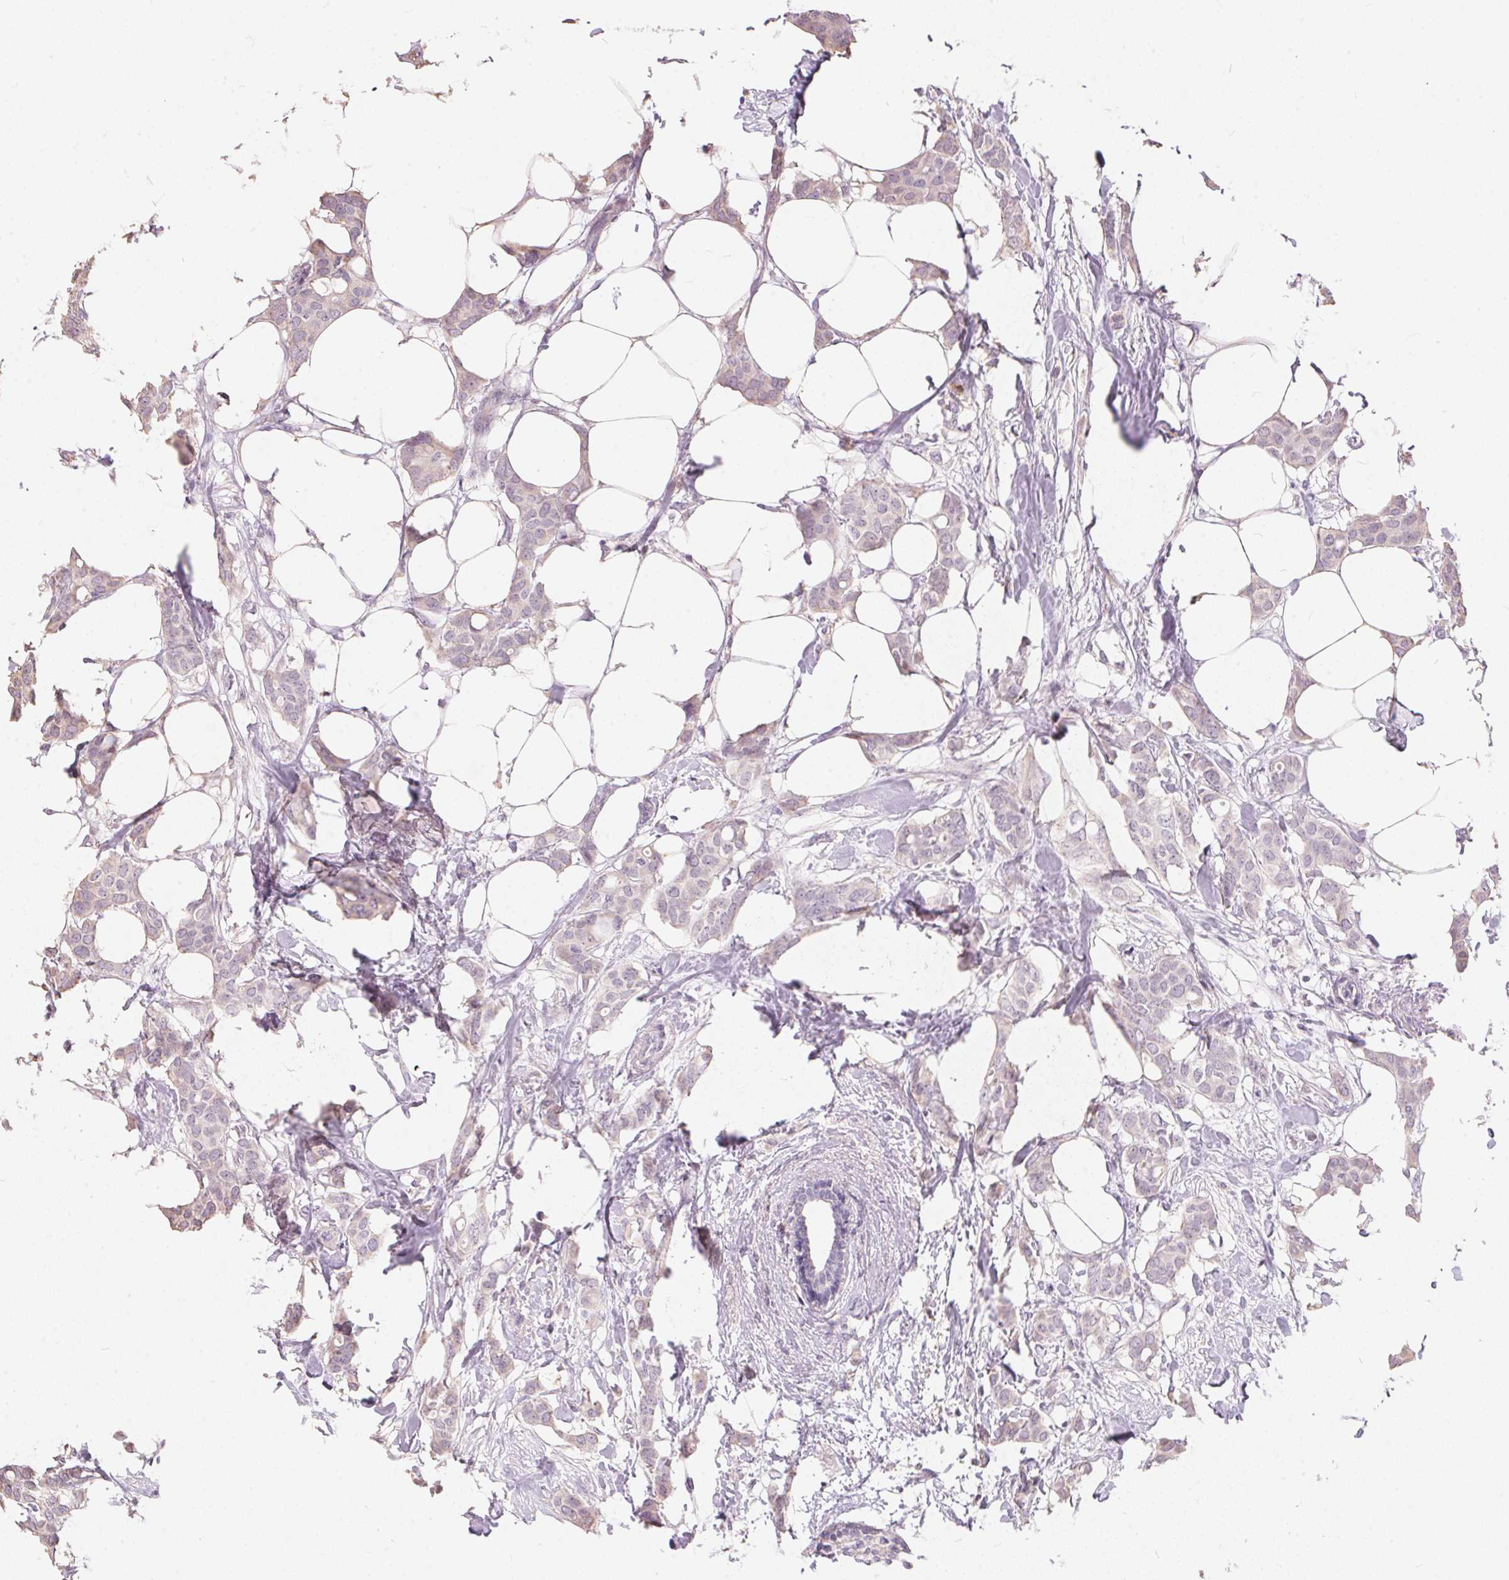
{"staining": {"intensity": "negative", "quantity": "none", "location": "none"}, "tissue": "breast cancer", "cell_type": "Tumor cells", "image_type": "cancer", "snomed": [{"axis": "morphology", "description": "Duct carcinoma"}, {"axis": "topography", "description": "Breast"}], "caption": "The image shows no significant expression in tumor cells of infiltrating ductal carcinoma (breast).", "gene": "SERPINB1", "patient": {"sex": "female", "age": 62}}